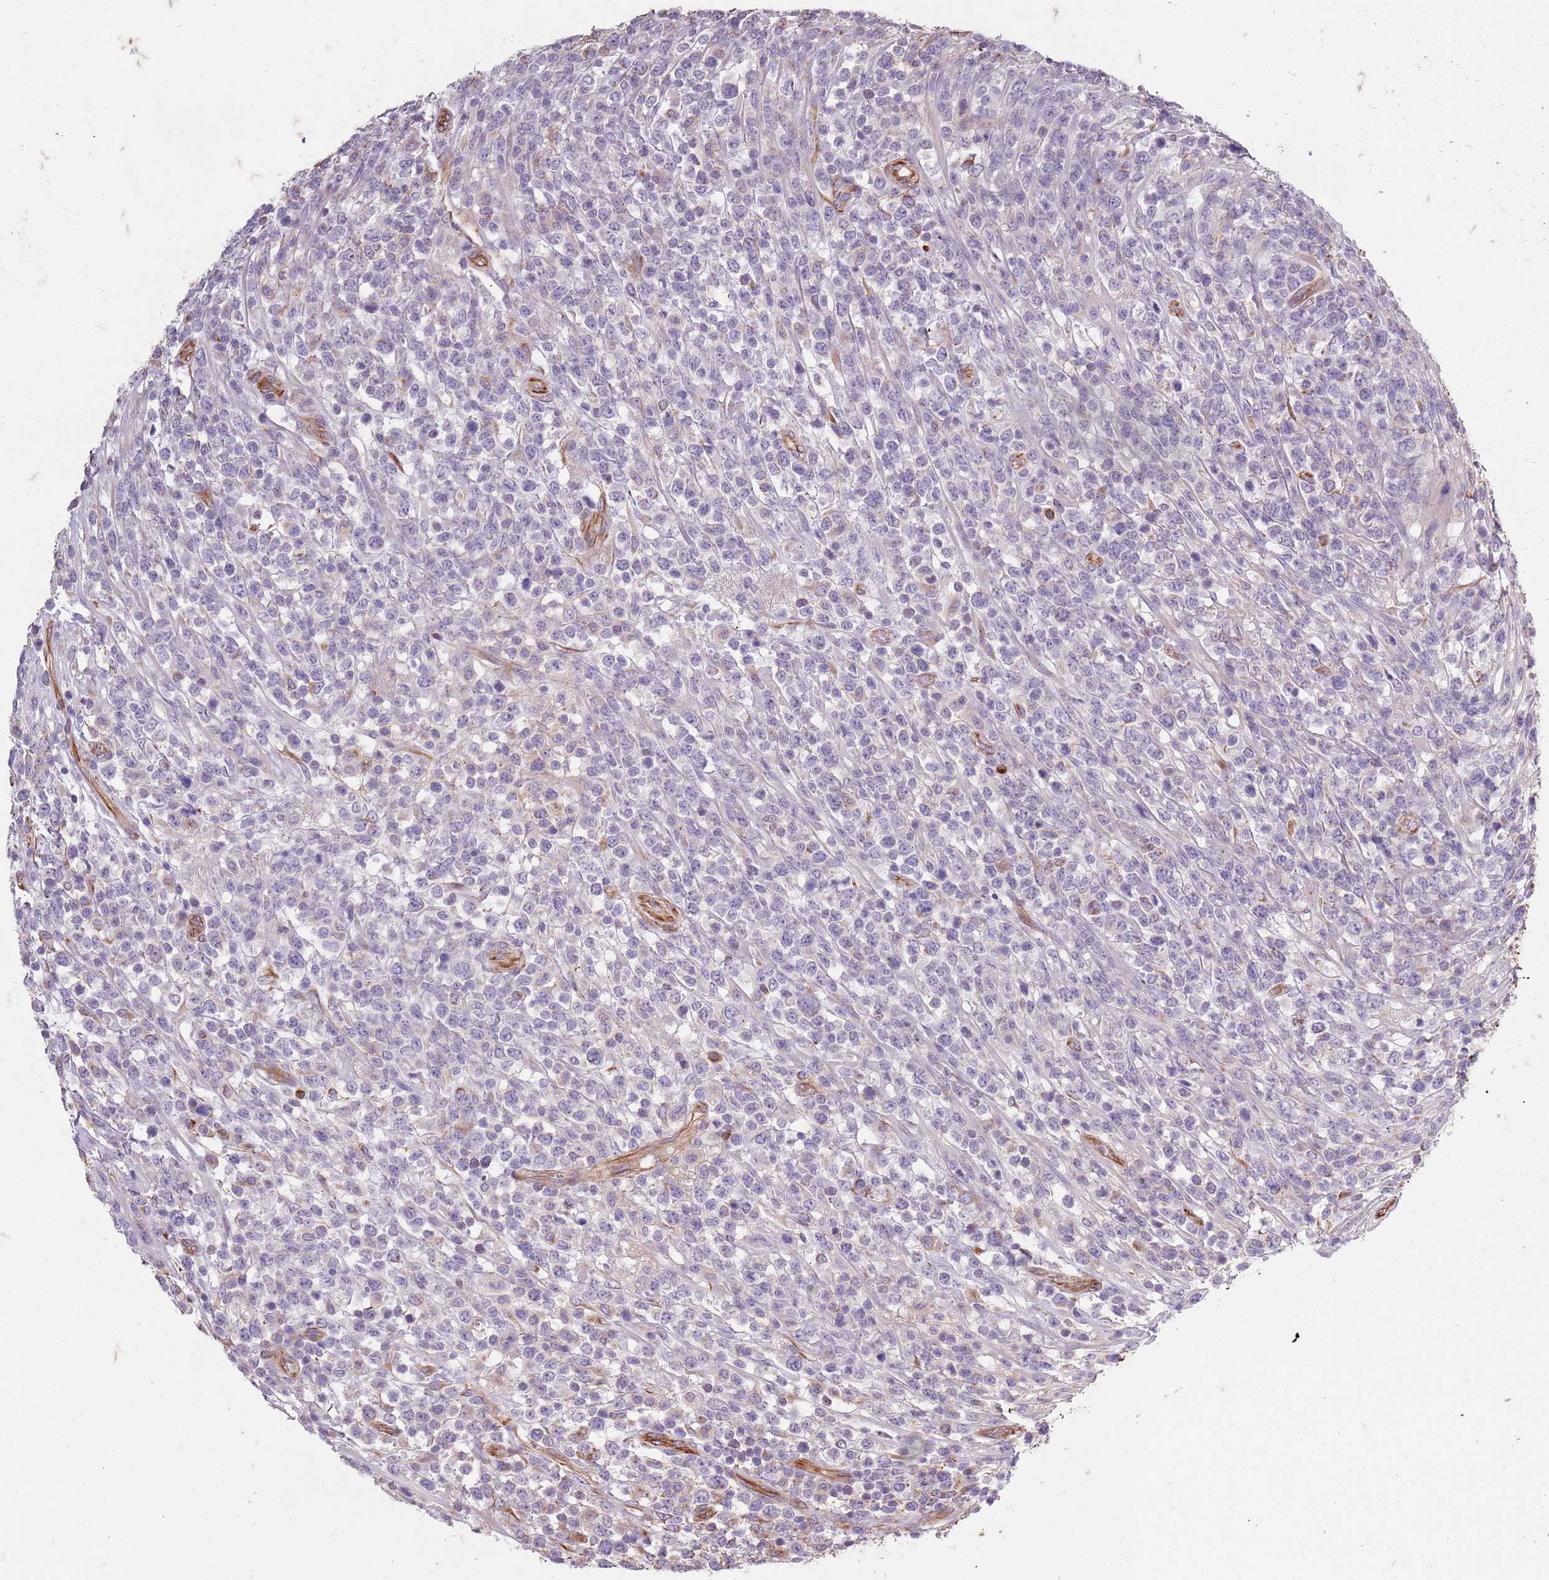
{"staining": {"intensity": "negative", "quantity": "none", "location": "none"}, "tissue": "lymphoma", "cell_type": "Tumor cells", "image_type": "cancer", "snomed": [{"axis": "morphology", "description": "Malignant lymphoma, non-Hodgkin's type, High grade"}, {"axis": "topography", "description": "Colon"}], "caption": "Immunohistochemistry of human lymphoma reveals no positivity in tumor cells.", "gene": "TAS2R38", "patient": {"sex": "female", "age": 53}}